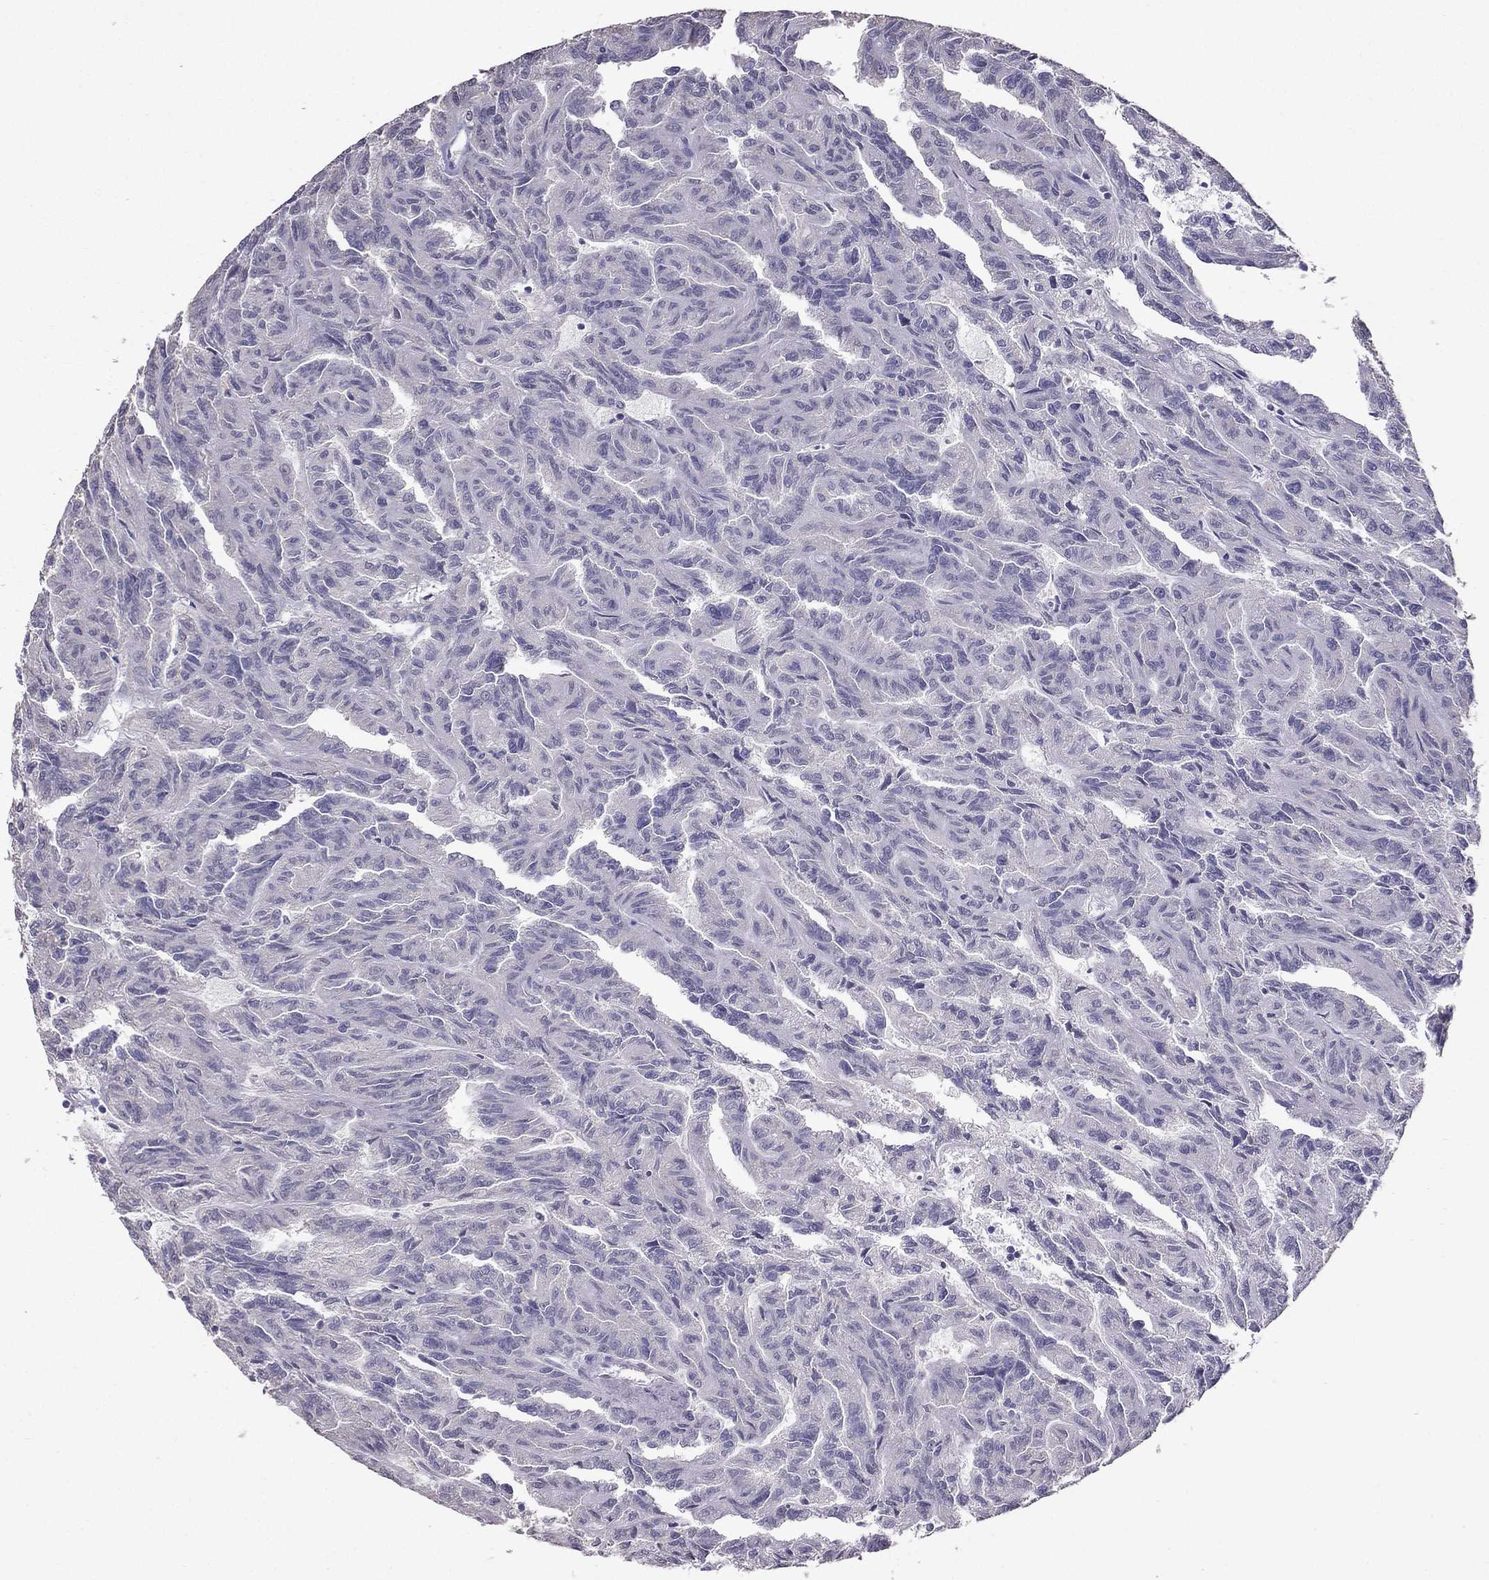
{"staining": {"intensity": "negative", "quantity": "none", "location": "none"}, "tissue": "renal cancer", "cell_type": "Tumor cells", "image_type": "cancer", "snomed": [{"axis": "morphology", "description": "Adenocarcinoma, NOS"}, {"axis": "topography", "description": "Kidney"}], "caption": "Protein analysis of renal cancer (adenocarcinoma) displays no significant positivity in tumor cells.", "gene": "SCG5", "patient": {"sex": "male", "age": 79}}